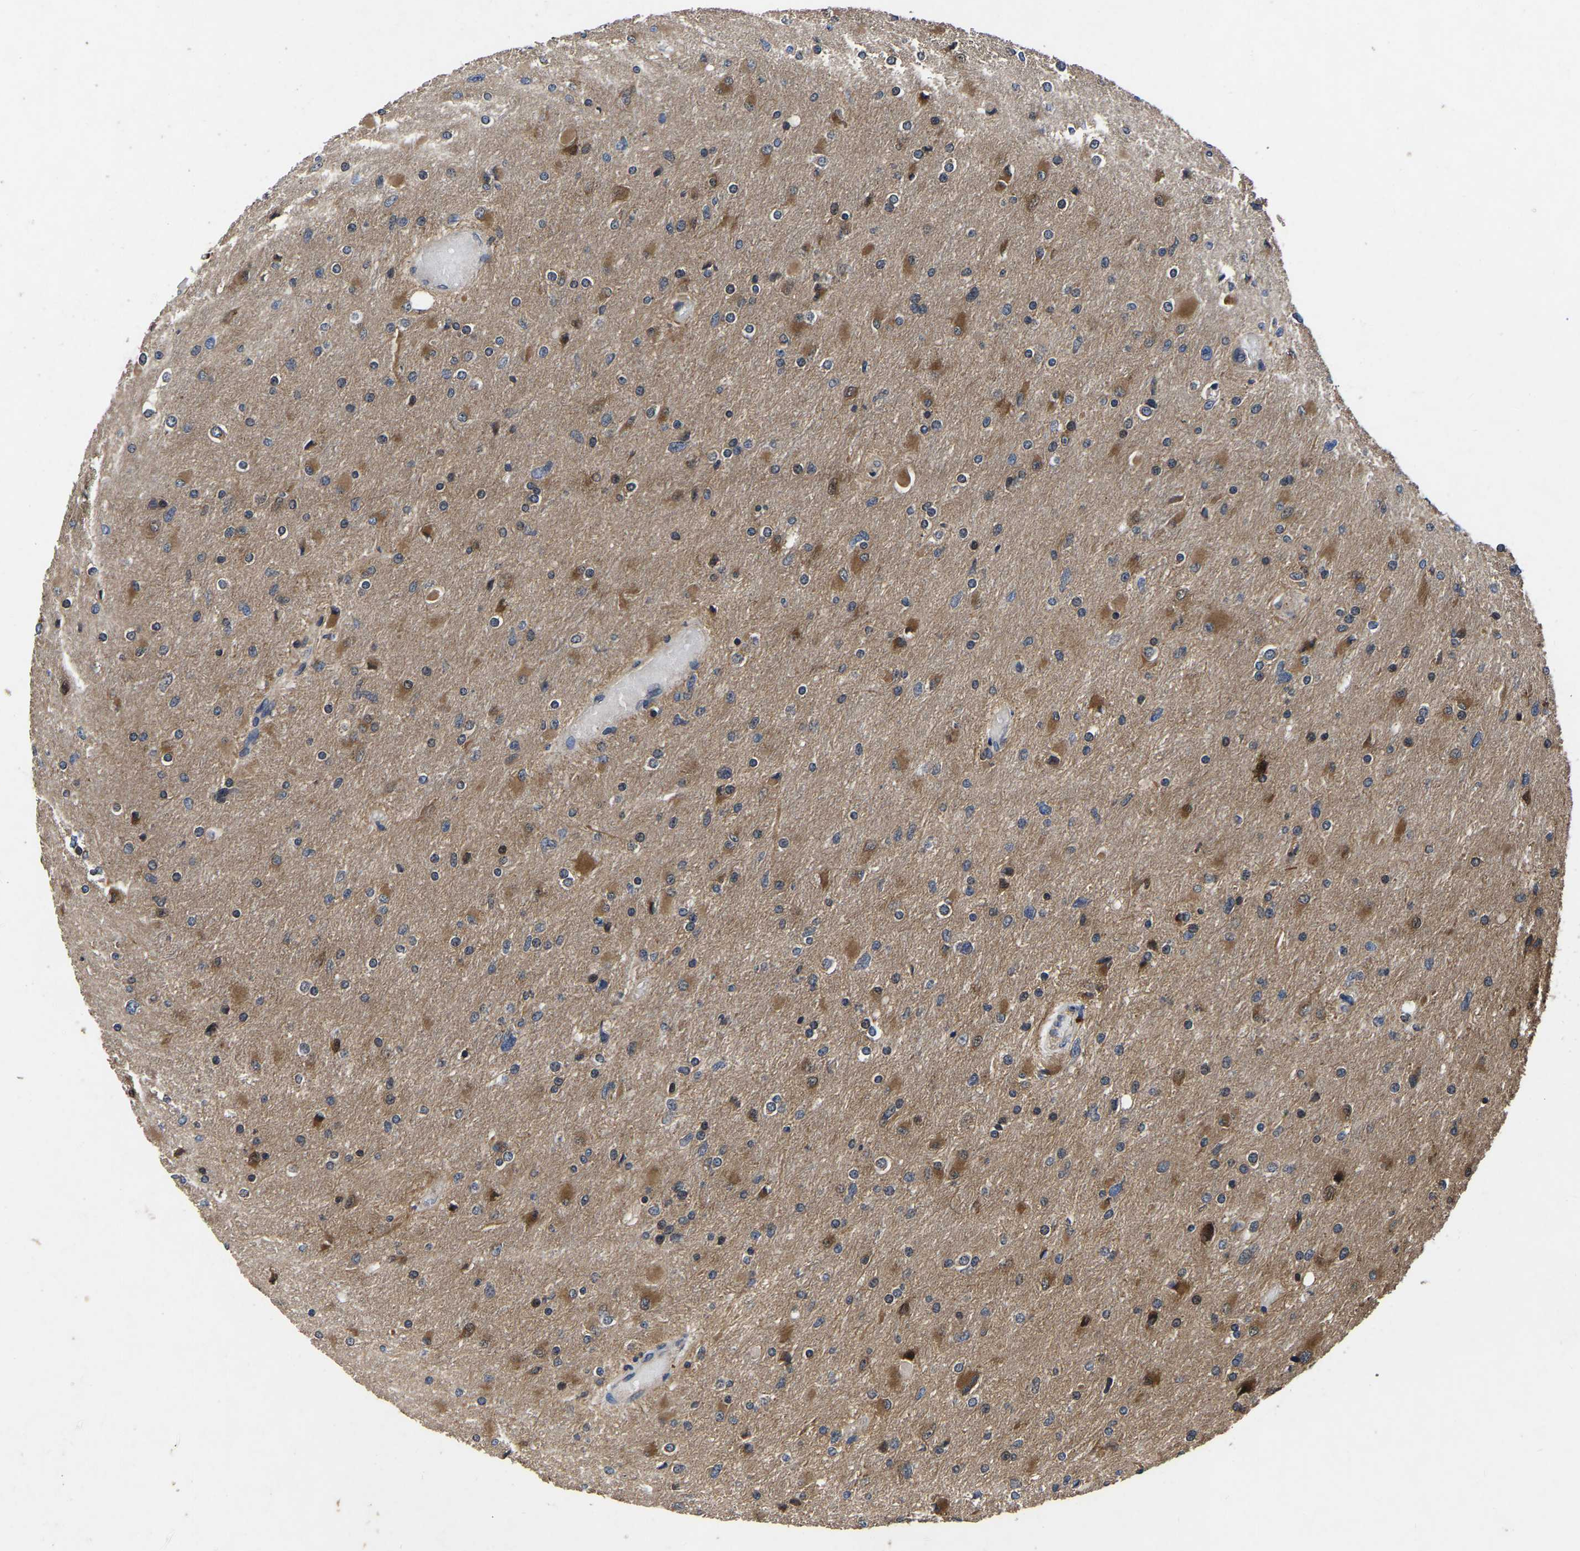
{"staining": {"intensity": "moderate", "quantity": "25%-75%", "location": "cytoplasmic/membranous"}, "tissue": "glioma", "cell_type": "Tumor cells", "image_type": "cancer", "snomed": [{"axis": "morphology", "description": "Glioma, malignant, High grade"}, {"axis": "topography", "description": "Cerebral cortex"}], "caption": "A brown stain highlights moderate cytoplasmic/membranous staining of a protein in glioma tumor cells. The staining was performed using DAB to visualize the protein expression in brown, while the nuclei were stained in blue with hematoxylin (Magnification: 20x).", "gene": "FGD5", "patient": {"sex": "female", "age": 36}}